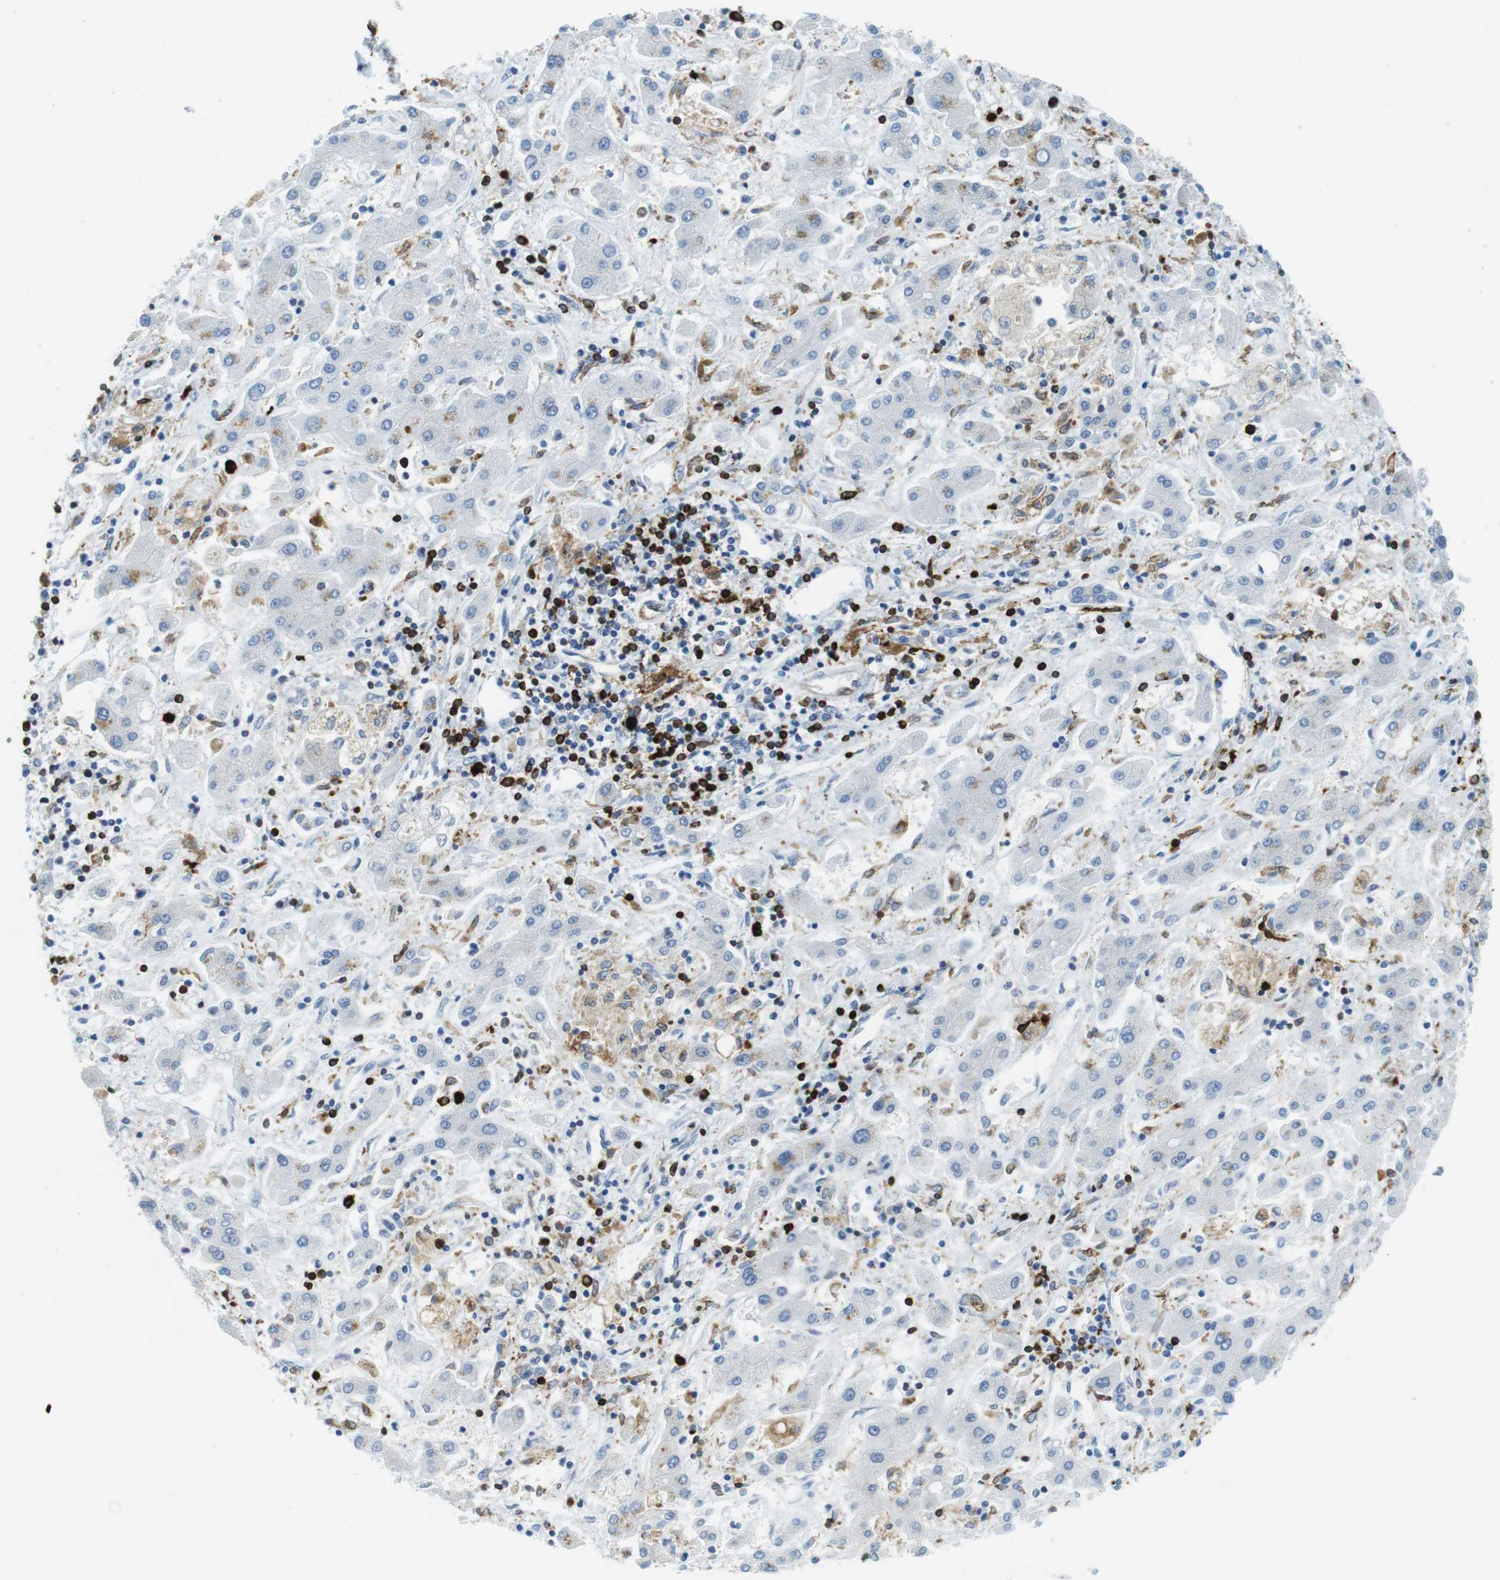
{"staining": {"intensity": "negative", "quantity": "none", "location": "none"}, "tissue": "liver cancer", "cell_type": "Tumor cells", "image_type": "cancer", "snomed": [{"axis": "morphology", "description": "Cholangiocarcinoma"}, {"axis": "topography", "description": "Liver"}], "caption": "DAB (3,3'-diaminobenzidine) immunohistochemical staining of liver cholangiocarcinoma exhibits no significant expression in tumor cells.", "gene": "CIITA", "patient": {"sex": "male", "age": 50}}